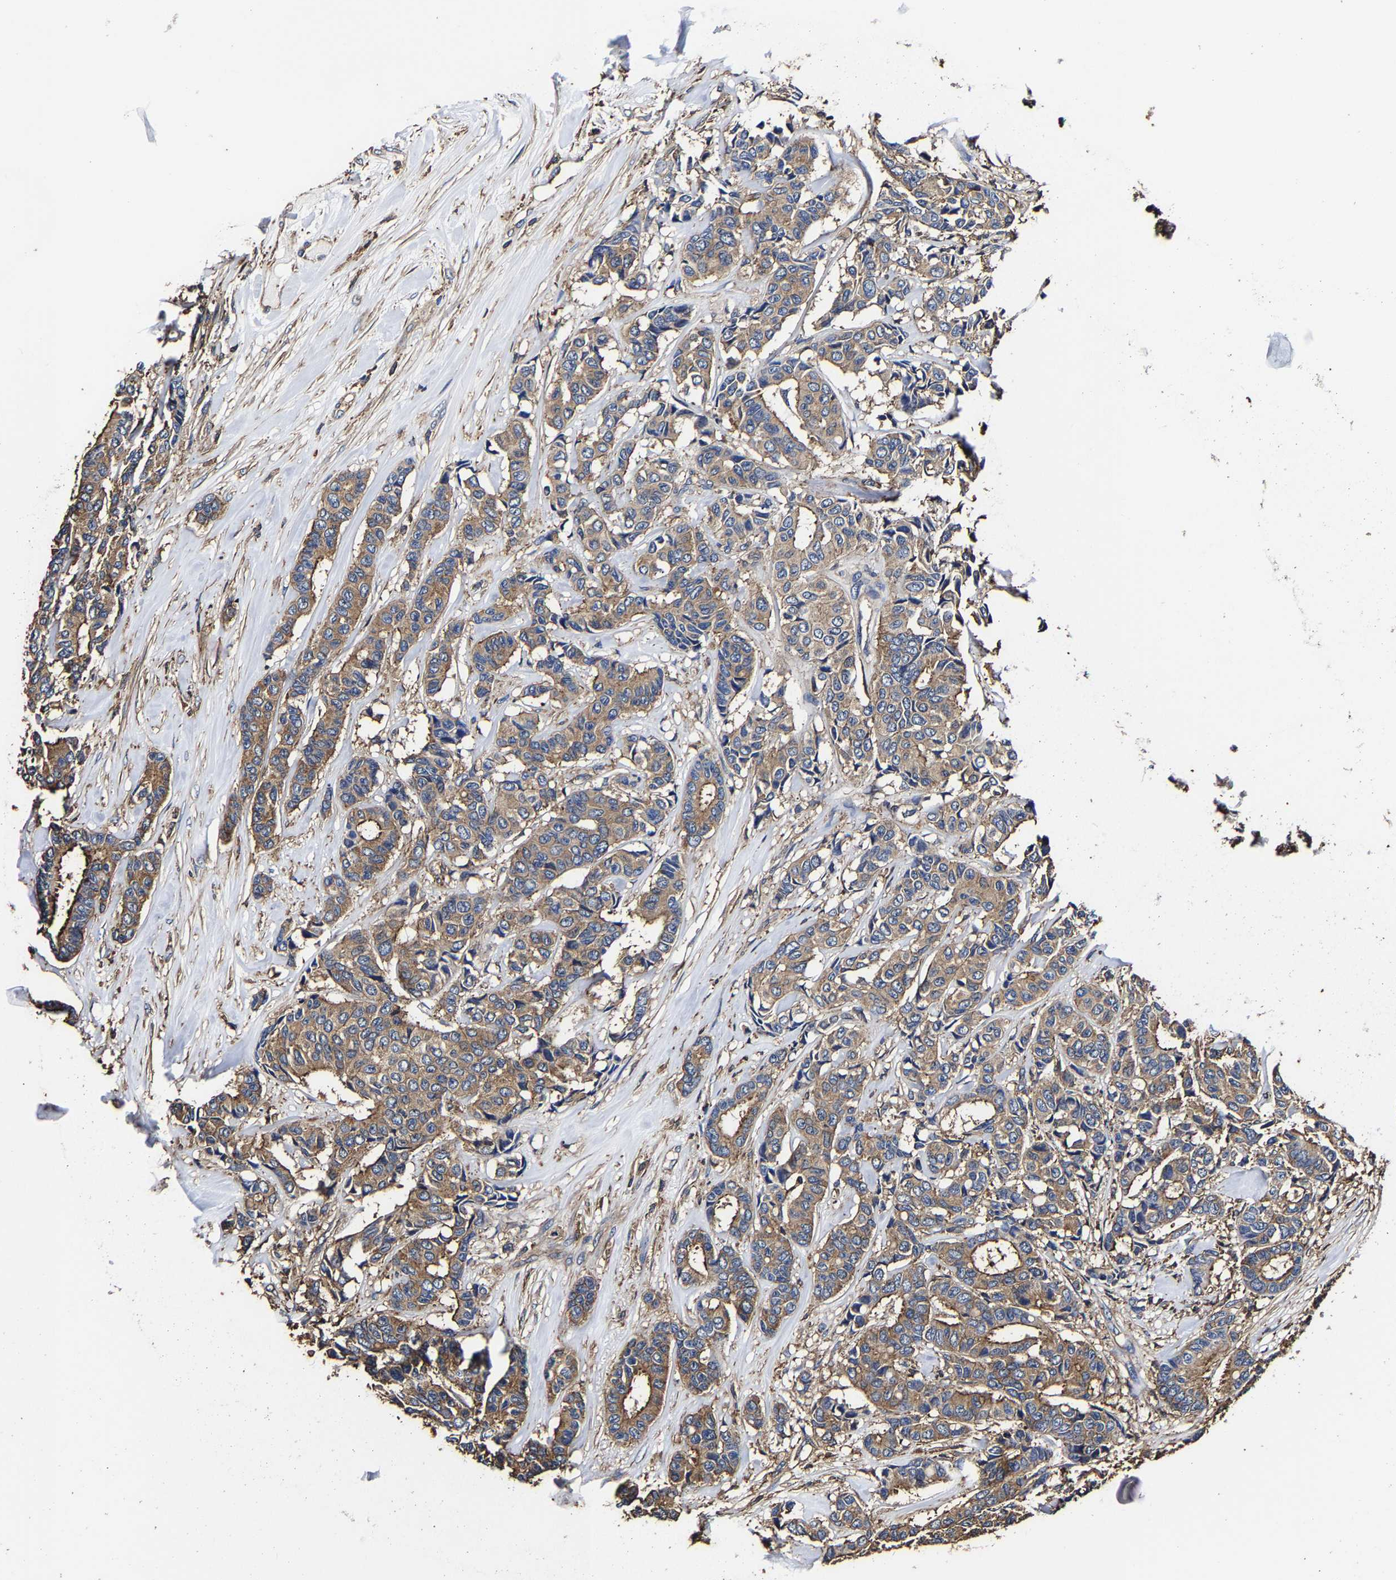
{"staining": {"intensity": "moderate", "quantity": ">75%", "location": "cytoplasmic/membranous"}, "tissue": "breast cancer", "cell_type": "Tumor cells", "image_type": "cancer", "snomed": [{"axis": "morphology", "description": "Duct carcinoma"}, {"axis": "topography", "description": "Breast"}], "caption": "IHC image of human breast invasive ductal carcinoma stained for a protein (brown), which displays medium levels of moderate cytoplasmic/membranous staining in about >75% of tumor cells.", "gene": "SSH3", "patient": {"sex": "female", "age": 87}}